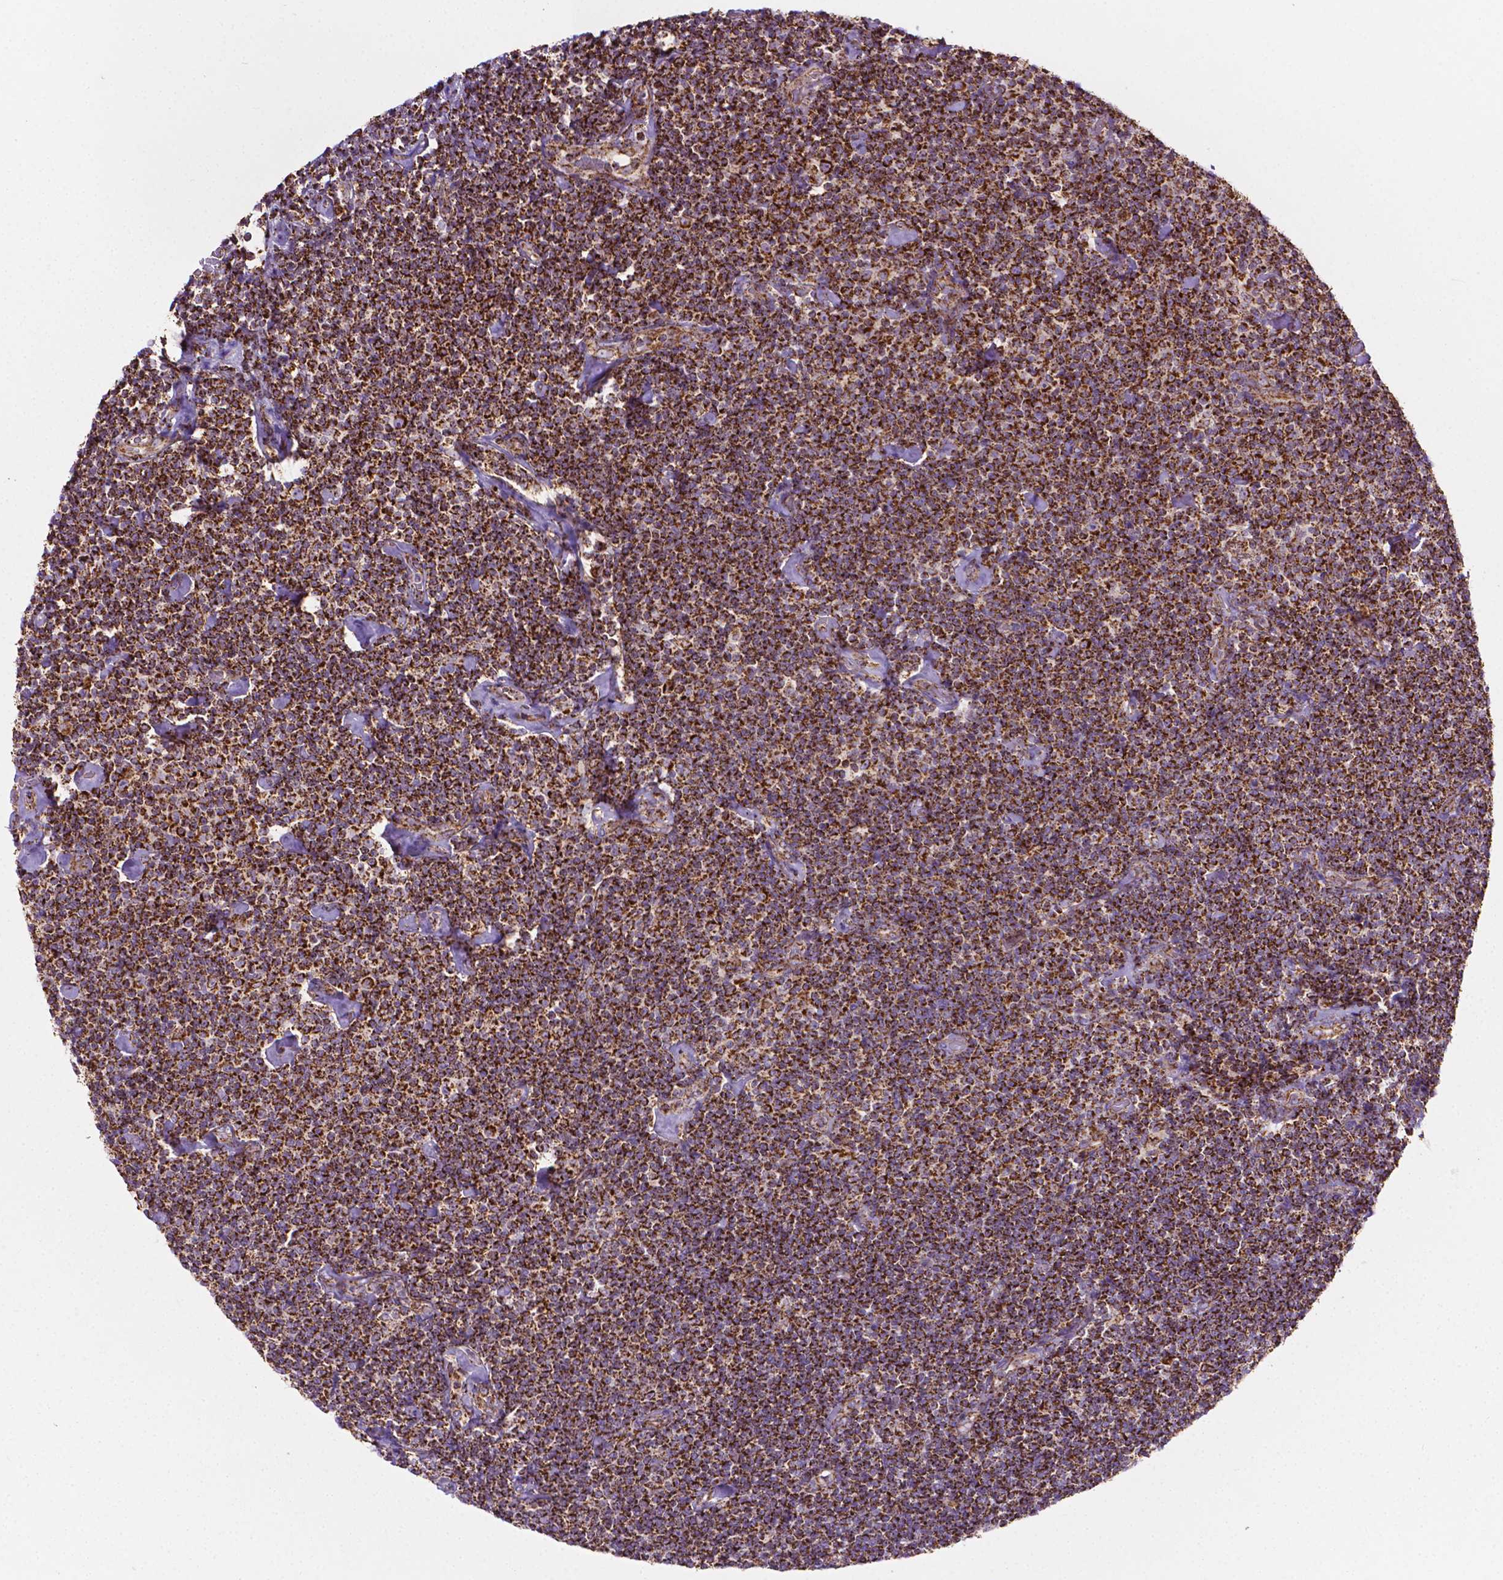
{"staining": {"intensity": "strong", "quantity": ">75%", "location": "cytoplasmic/membranous"}, "tissue": "lymphoma", "cell_type": "Tumor cells", "image_type": "cancer", "snomed": [{"axis": "morphology", "description": "Malignant lymphoma, non-Hodgkin's type, Low grade"}, {"axis": "topography", "description": "Lymph node"}], "caption": "Immunohistochemistry of lymphoma shows high levels of strong cytoplasmic/membranous expression in approximately >75% of tumor cells.", "gene": "ILVBL", "patient": {"sex": "male", "age": 81}}